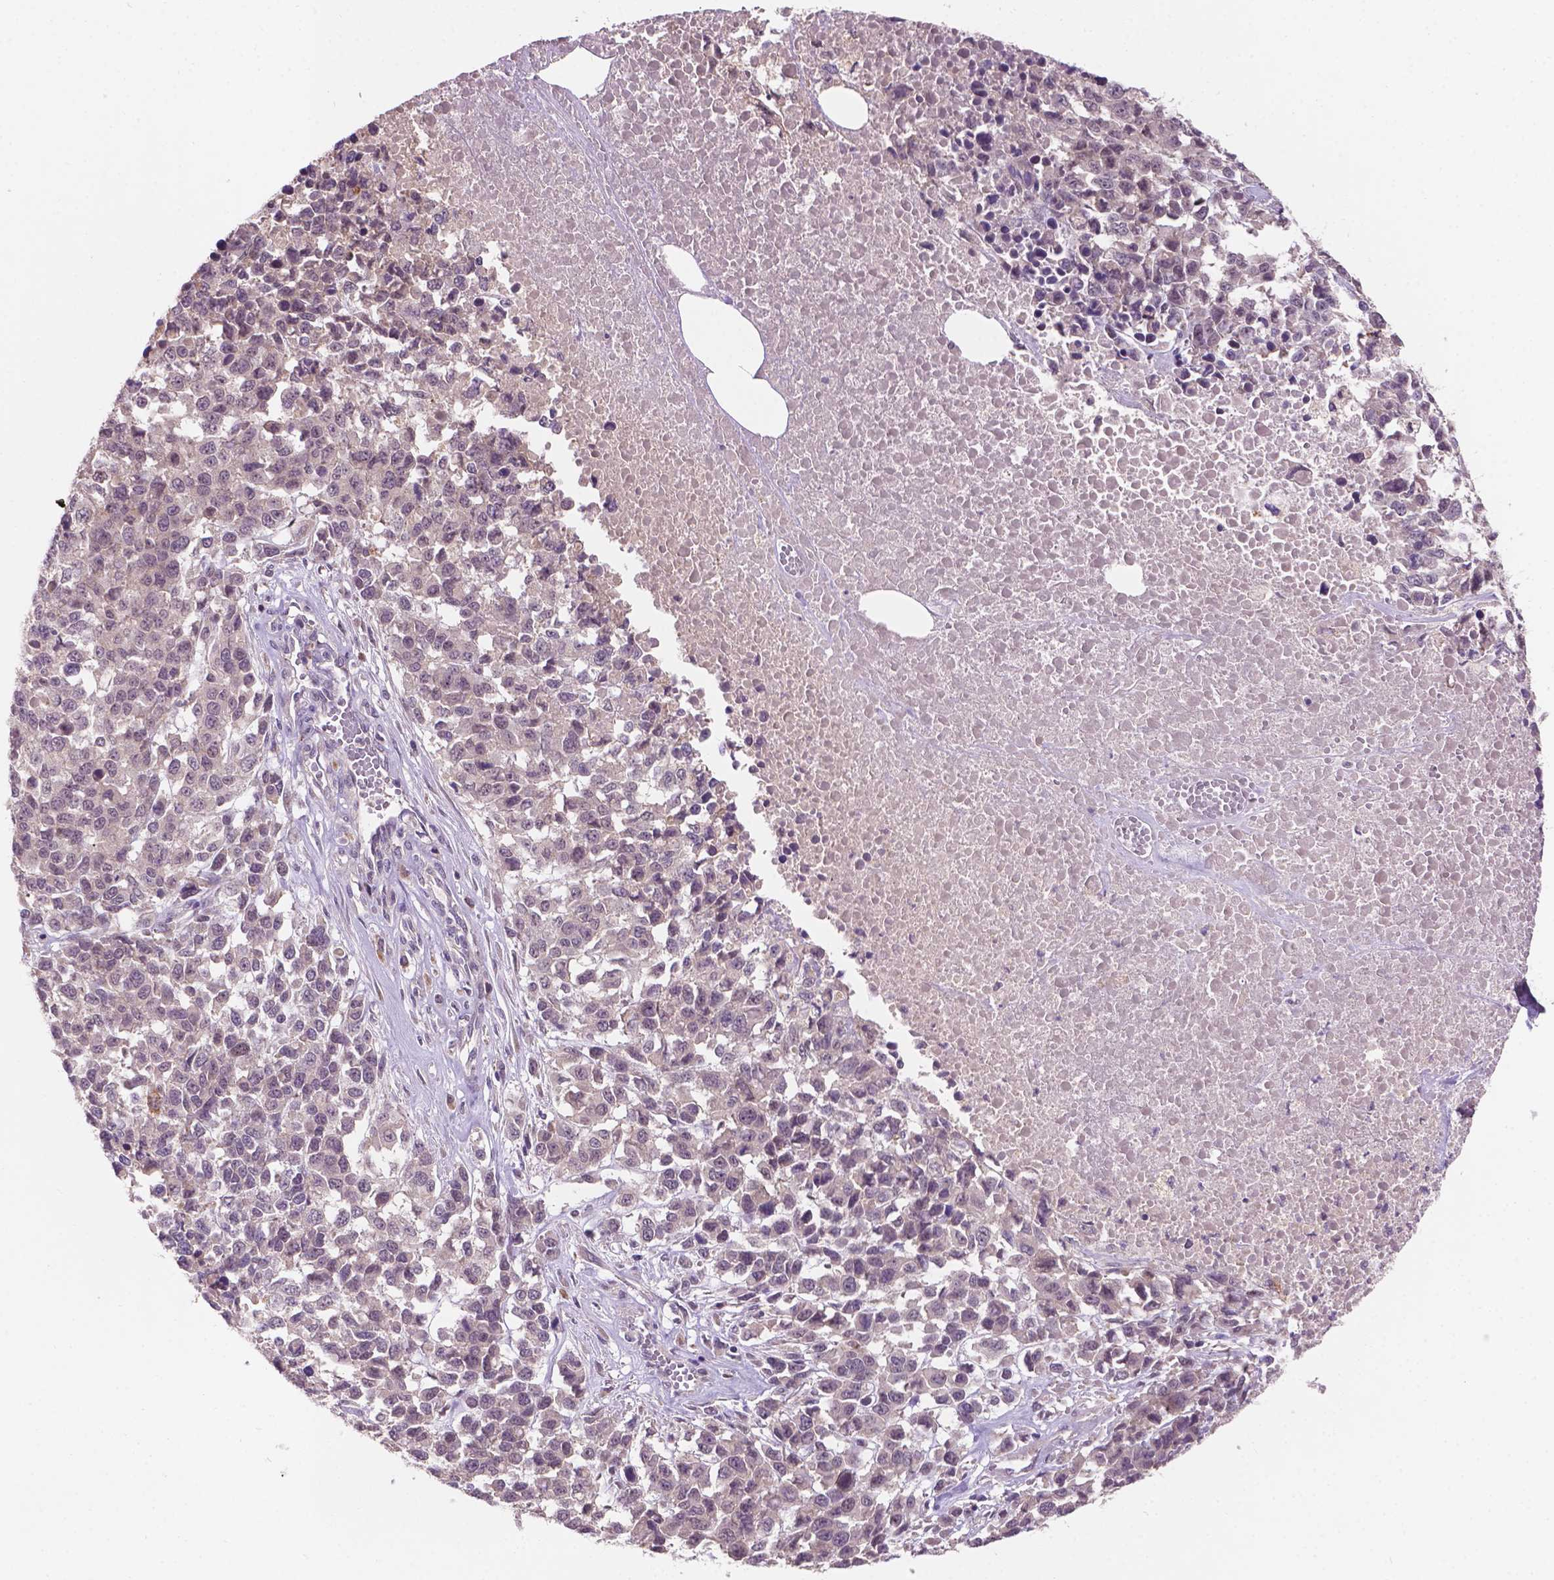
{"staining": {"intensity": "negative", "quantity": "none", "location": "none"}, "tissue": "melanoma", "cell_type": "Tumor cells", "image_type": "cancer", "snomed": [{"axis": "morphology", "description": "Malignant melanoma, Metastatic site"}, {"axis": "topography", "description": "Skin"}], "caption": "A histopathology image of malignant melanoma (metastatic site) stained for a protein displays no brown staining in tumor cells.", "gene": "GXYLT2", "patient": {"sex": "male", "age": 84}}